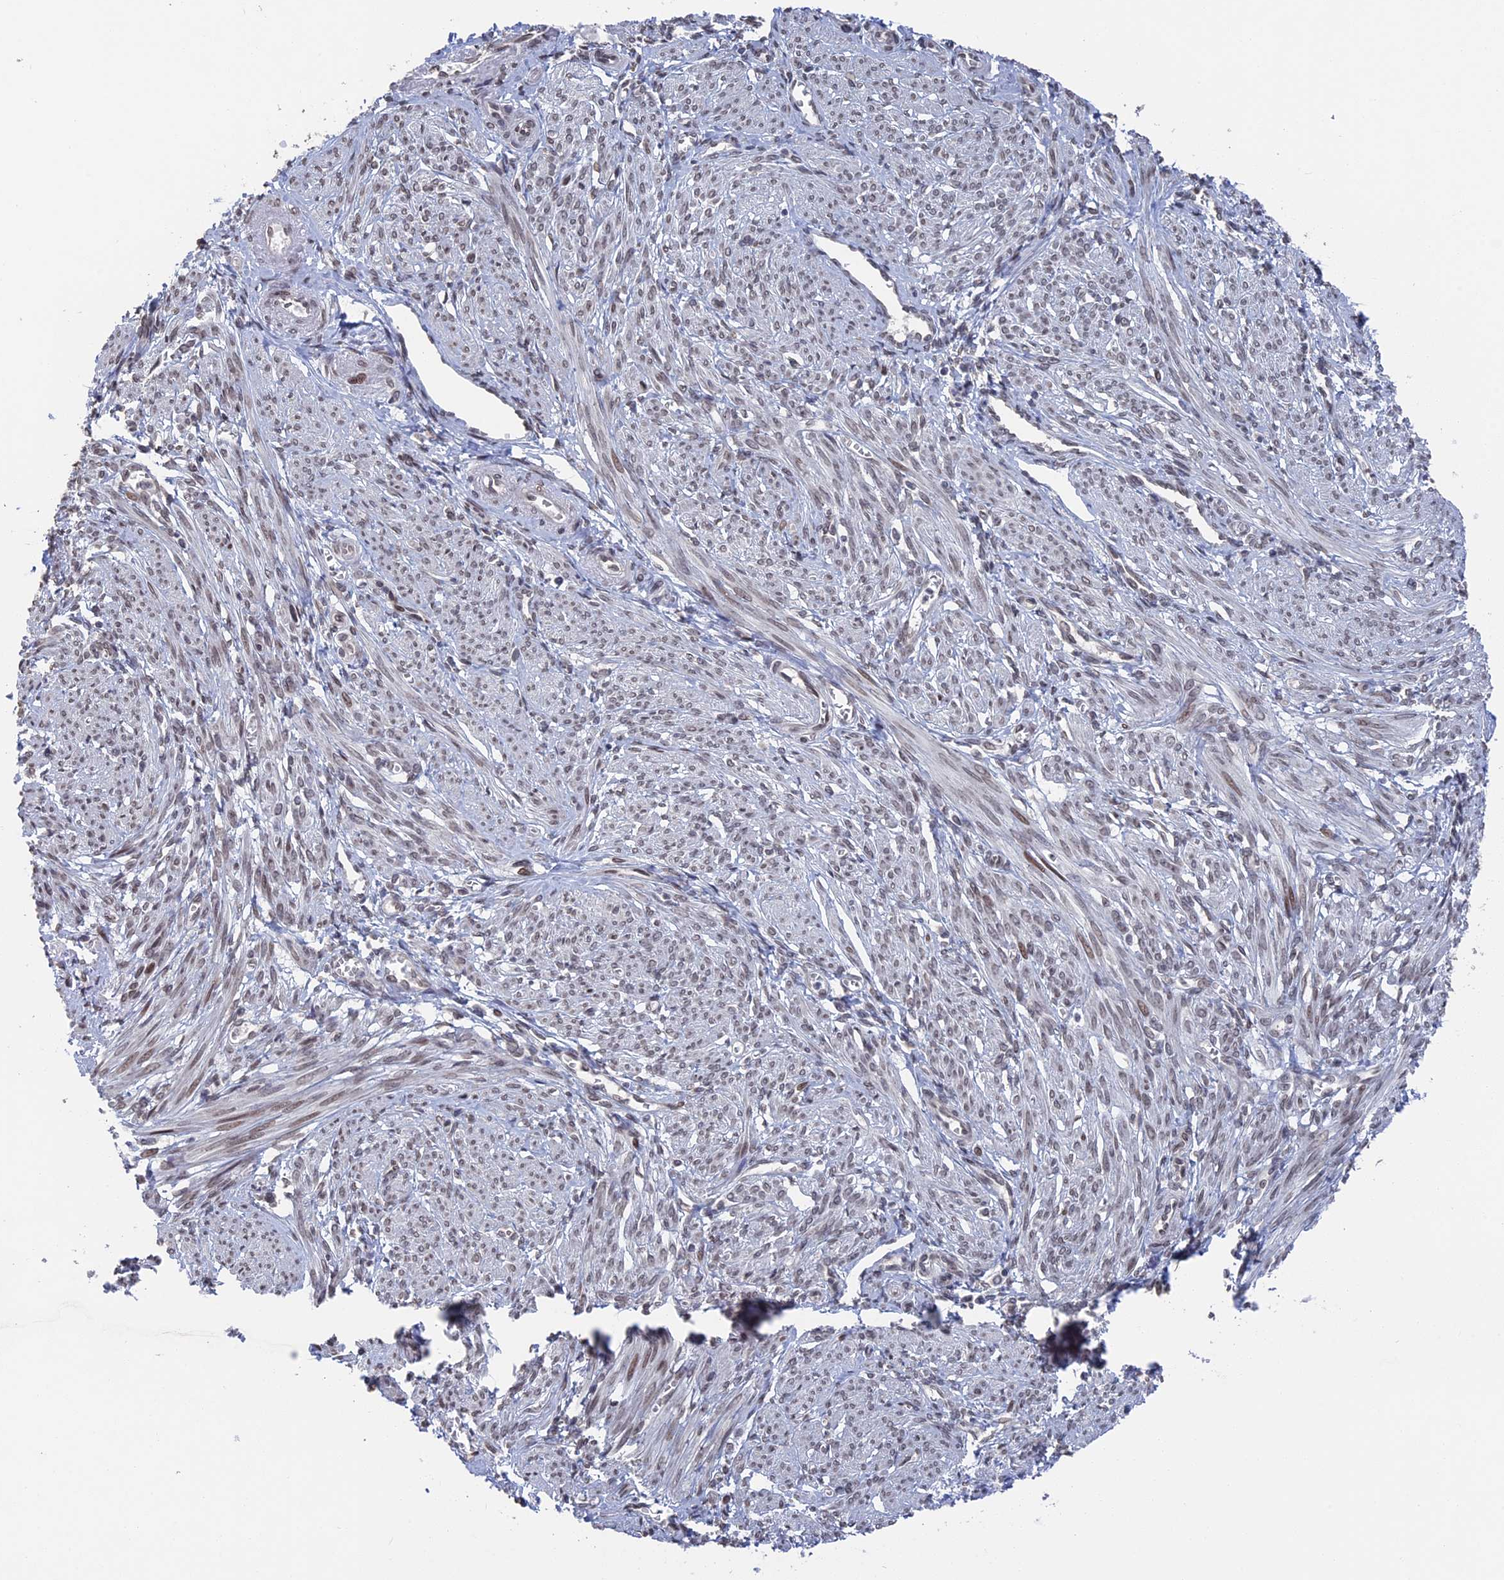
{"staining": {"intensity": "weak", "quantity": ">75%", "location": "nuclear"}, "tissue": "smooth muscle", "cell_type": "Smooth muscle cells", "image_type": "normal", "snomed": [{"axis": "morphology", "description": "Normal tissue, NOS"}, {"axis": "topography", "description": "Smooth muscle"}], "caption": "Smooth muscle stained with immunohistochemistry reveals weak nuclear positivity in approximately >75% of smooth muscle cells. Immunohistochemistry stains the protein in brown and the nuclei are stained blue.", "gene": "NR2C2AP", "patient": {"sex": "female", "age": 39}}